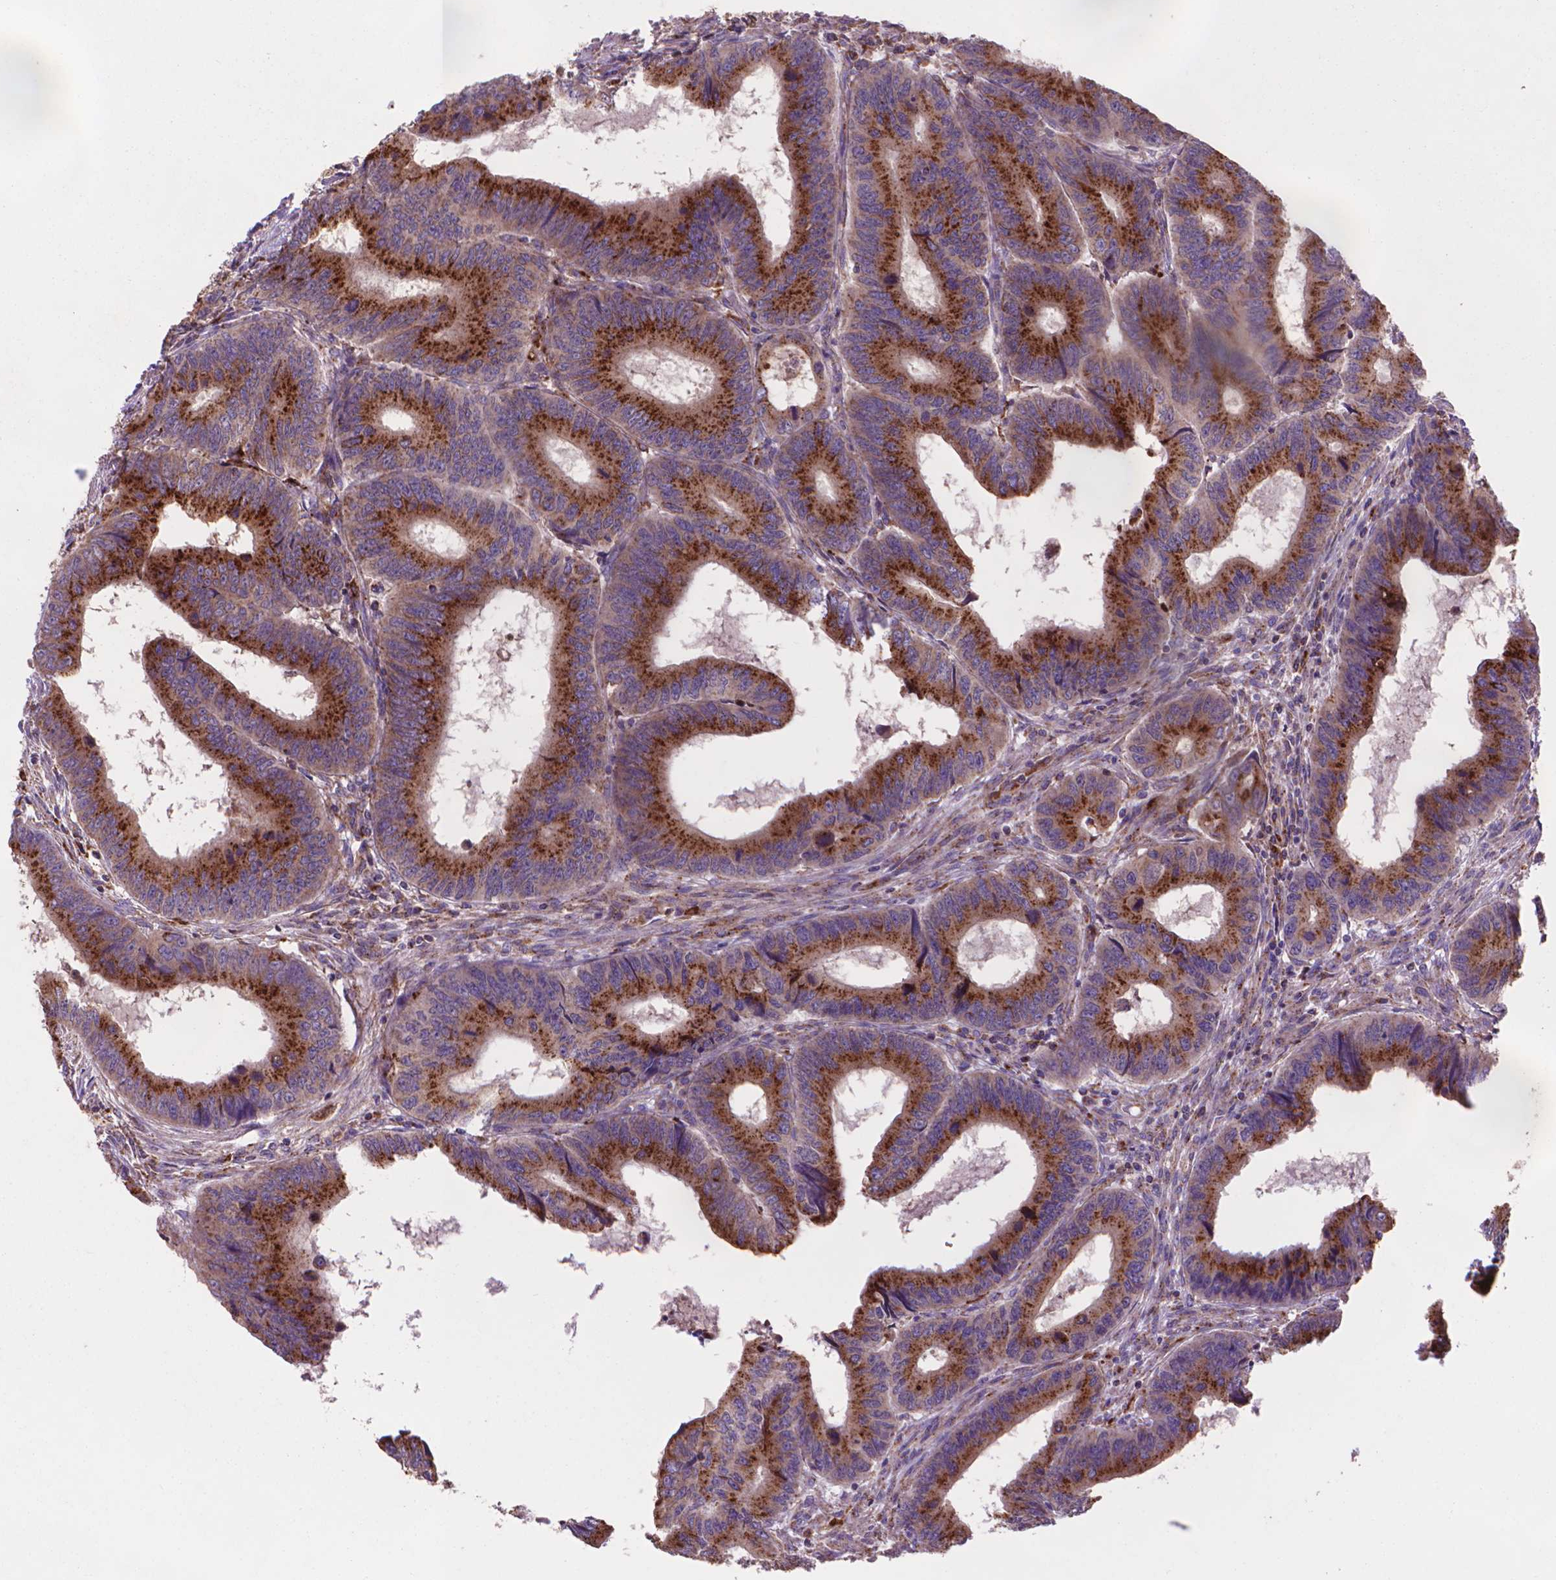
{"staining": {"intensity": "strong", "quantity": ">75%", "location": "cytoplasmic/membranous"}, "tissue": "colorectal cancer", "cell_type": "Tumor cells", "image_type": "cancer", "snomed": [{"axis": "morphology", "description": "Adenocarcinoma, NOS"}, {"axis": "topography", "description": "Colon"}], "caption": "High-power microscopy captured an immunohistochemistry (IHC) micrograph of colorectal cancer, revealing strong cytoplasmic/membranous staining in approximately >75% of tumor cells.", "gene": "GLB1", "patient": {"sex": "male", "age": 53}}